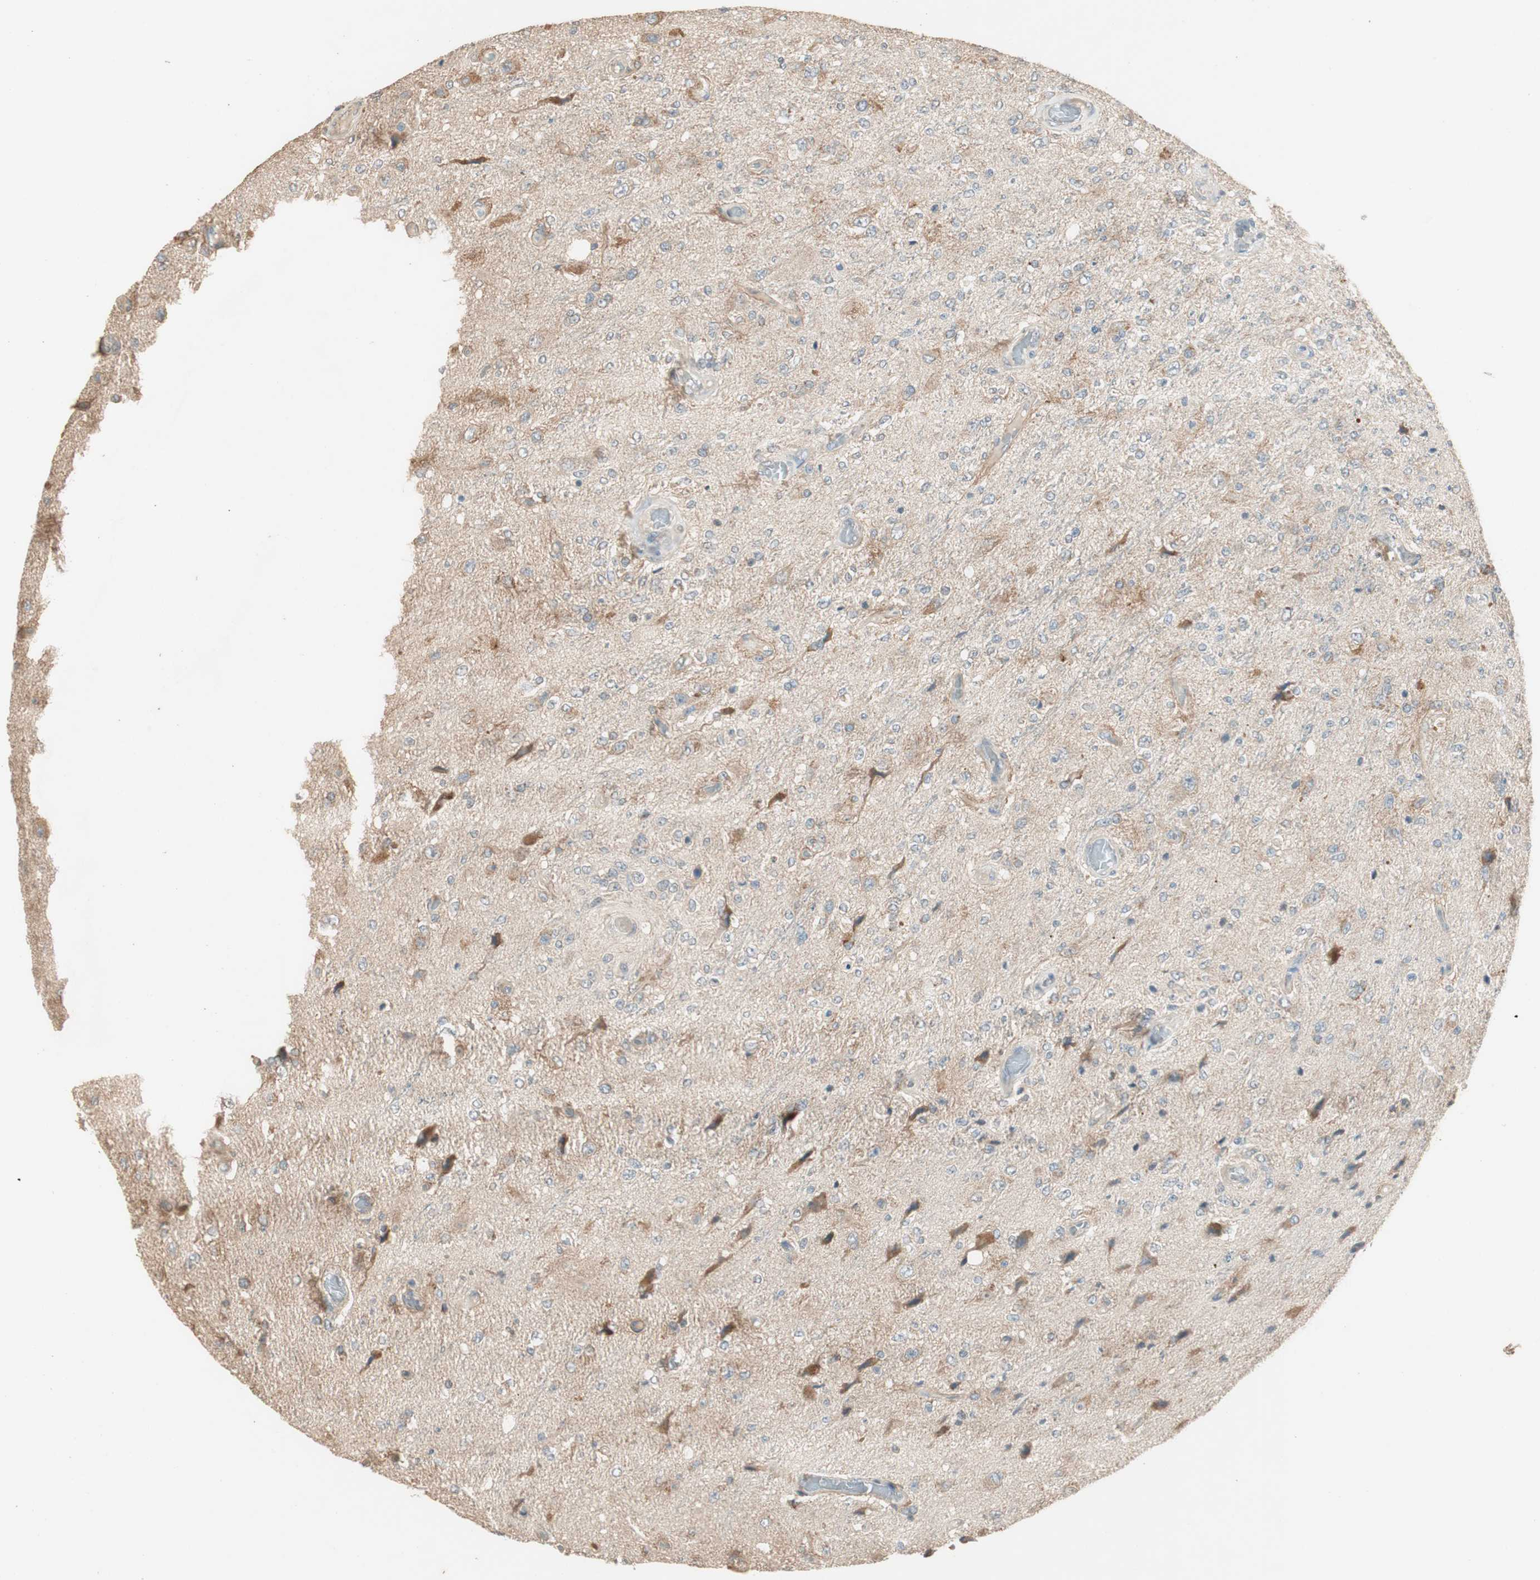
{"staining": {"intensity": "weak", "quantity": ">75%", "location": "cytoplasmic/membranous"}, "tissue": "glioma", "cell_type": "Tumor cells", "image_type": "cancer", "snomed": [{"axis": "morphology", "description": "Normal tissue, NOS"}, {"axis": "morphology", "description": "Glioma, malignant, High grade"}, {"axis": "topography", "description": "Cerebral cortex"}], "caption": "A brown stain highlights weak cytoplasmic/membranous positivity of a protein in human malignant glioma (high-grade) tumor cells.", "gene": "RARRES1", "patient": {"sex": "male", "age": 77}}